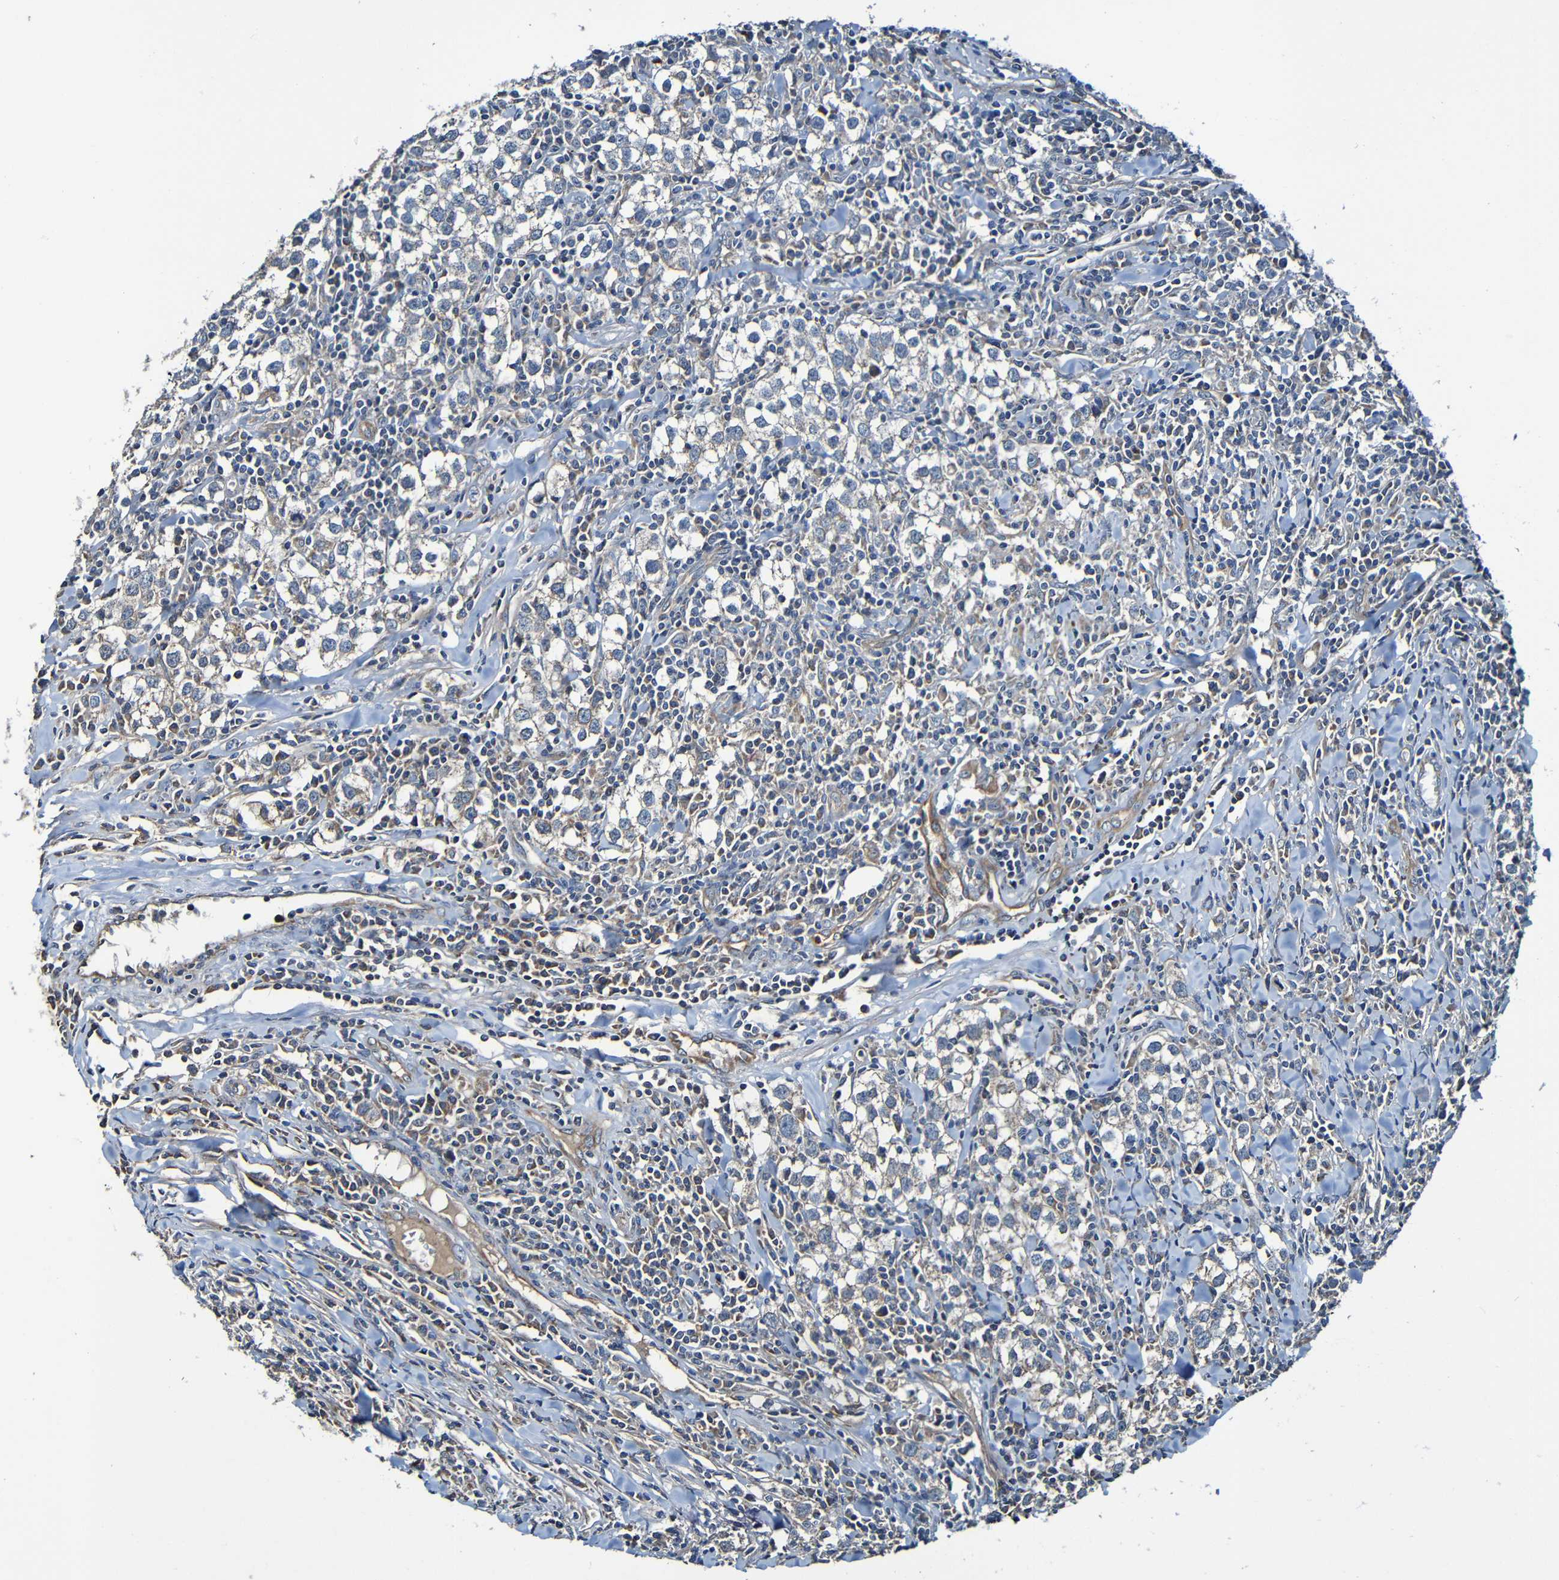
{"staining": {"intensity": "weak", "quantity": "25%-75%", "location": "cytoplasmic/membranous"}, "tissue": "testis cancer", "cell_type": "Tumor cells", "image_type": "cancer", "snomed": [{"axis": "morphology", "description": "Seminoma, NOS"}, {"axis": "morphology", "description": "Carcinoma, Embryonal, NOS"}, {"axis": "topography", "description": "Testis"}], "caption": "Human testis cancer stained with a protein marker reveals weak staining in tumor cells.", "gene": "ADAM15", "patient": {"sex": "male", "age": 36}}